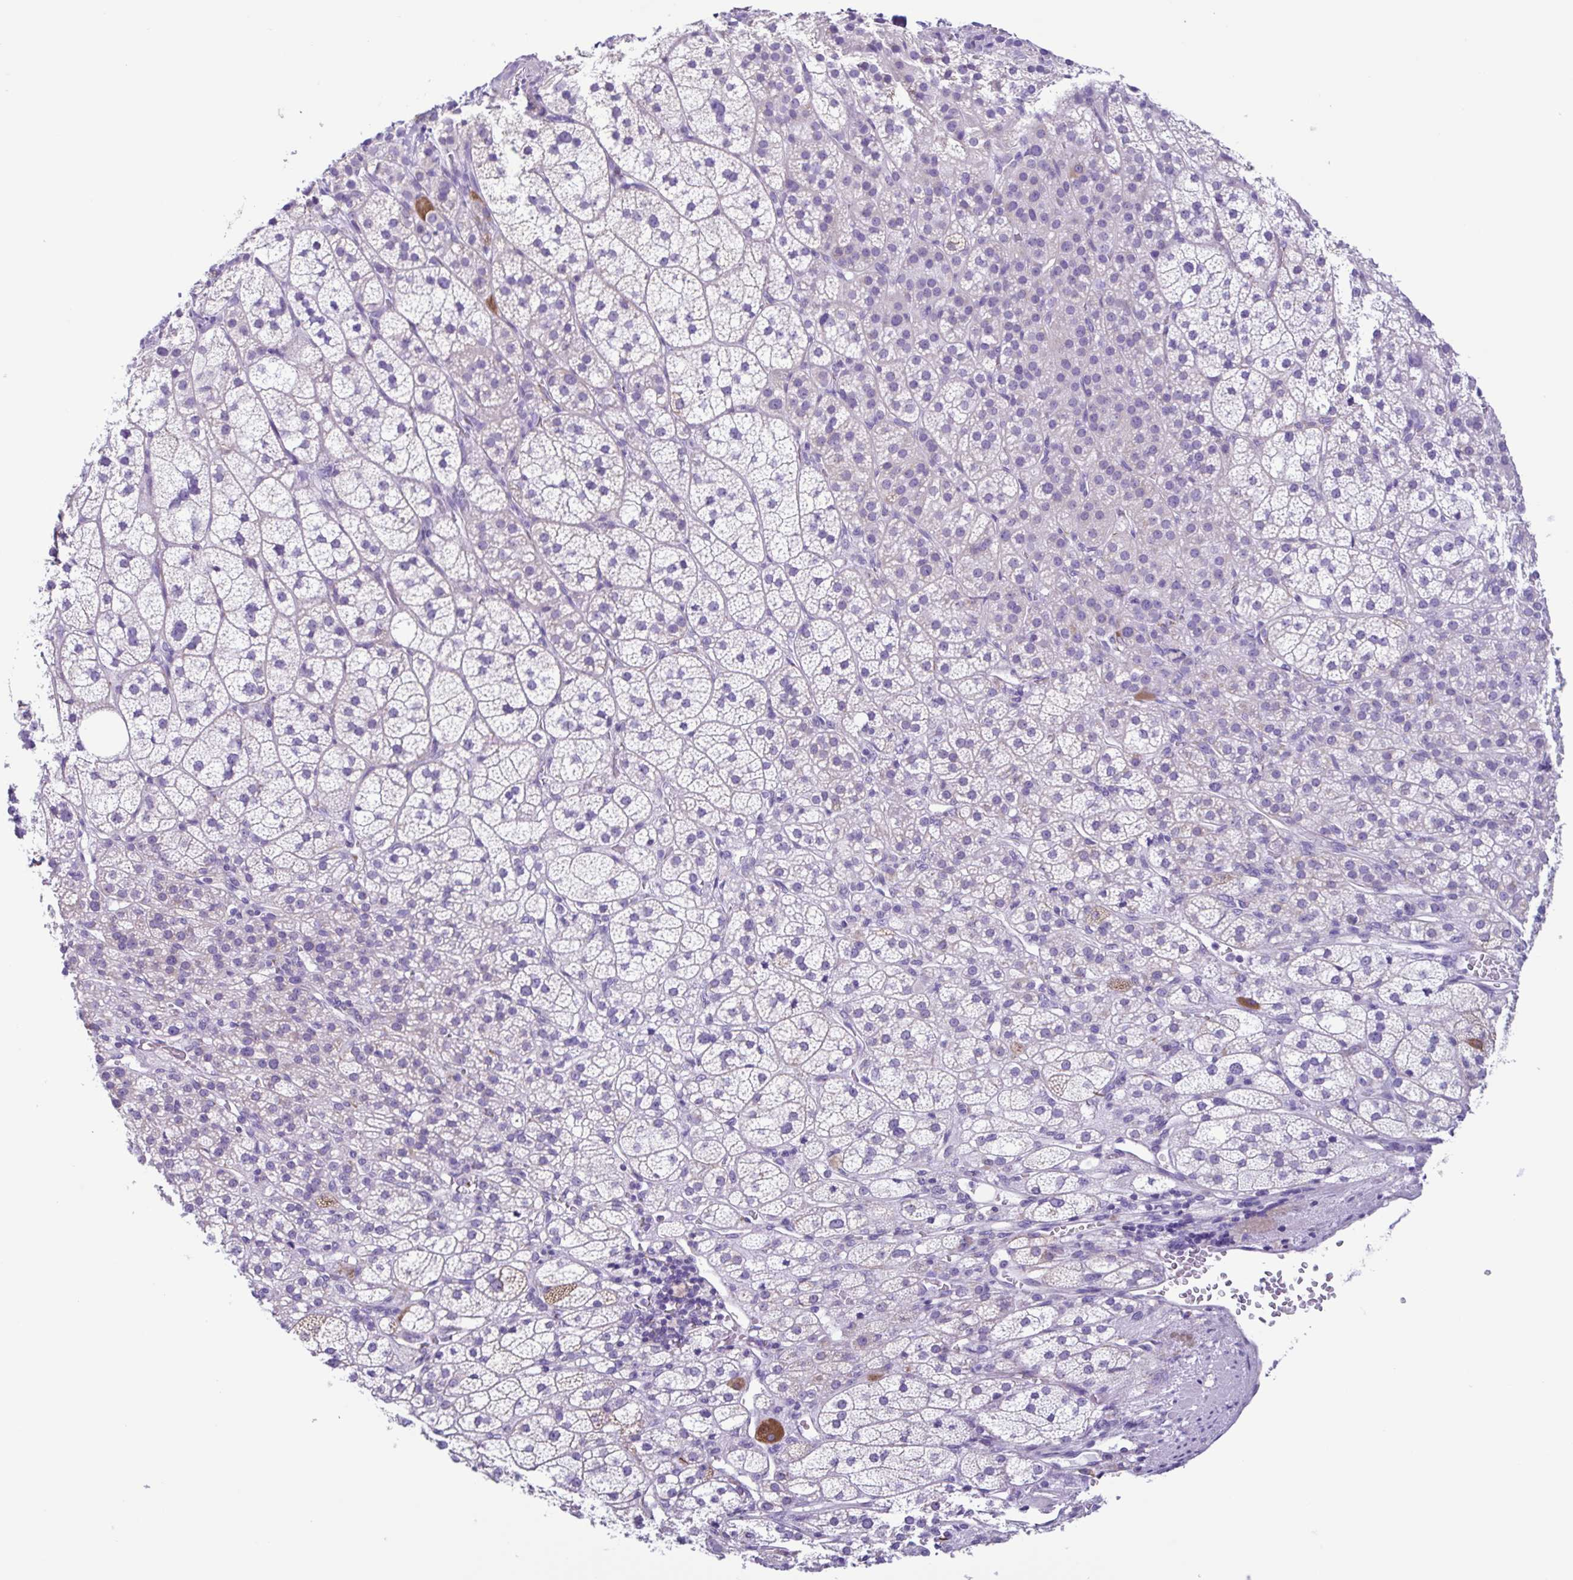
{"staining": {"intensity": "negative", "quantity": "none", "location": "none"}, "tissue": "adrenal gland", "cell_type": "Glandular cells", "image_type": "normal", "snomed": [{"axis": "morphology", "description": "Normal tissue, NOS"}, {"axis": "topography", "description": "Adrenal gland"}], "caption": "There is no significant expression in glandular cells of adrenal gland. The staining was performed using DAB to visualize the protein expression in brown, while the nuclei were stained in blue with hematoxylin (Magnification: 20x).", "gene": "ACTRT3", "patient": {"sex": "female", "age": 60}}